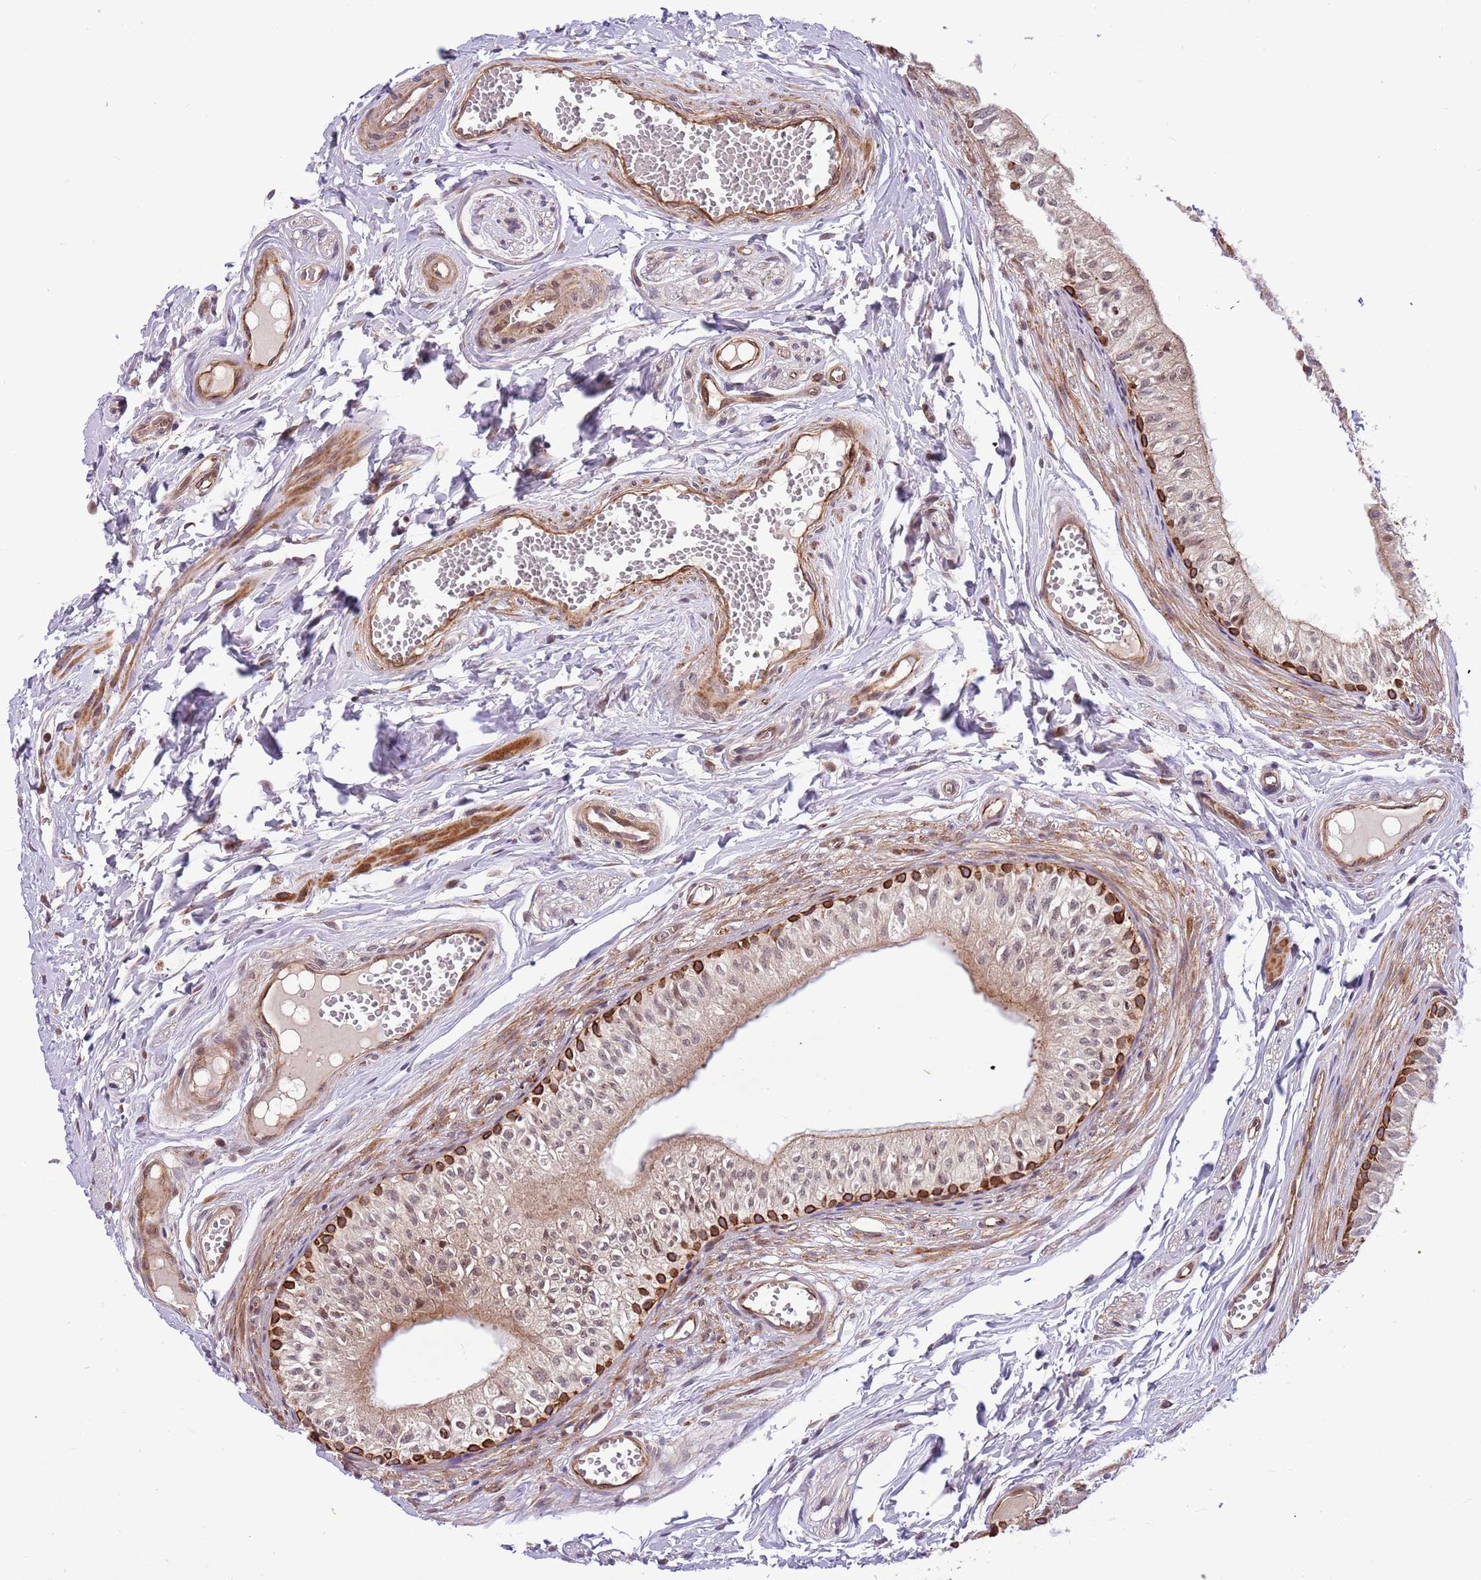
{"staining": {"intensity": "strong", "quantity": "<25%", "location": "cytoplasmic/membranous"}, "tissue": "epididymis", "cell_type": "Glandular cells", "image_type": "normal", "snomed": [{"axis": "morphology", "description": "Normal tissue, NOS"}, {"axis": "topography", "description": "Epididymis"}], "caption": "IHC image of unremarkable epididymis: human epididymis stained using immunohistochemistry shows medium levels of strong protein expression localized specifically in the cytoplasmic/membranous of glandular cells, appearing as a cytoplasmic/membranous brown color.", "gene": "HAUS3", "patient": {"sex": "male", "age": 37}}